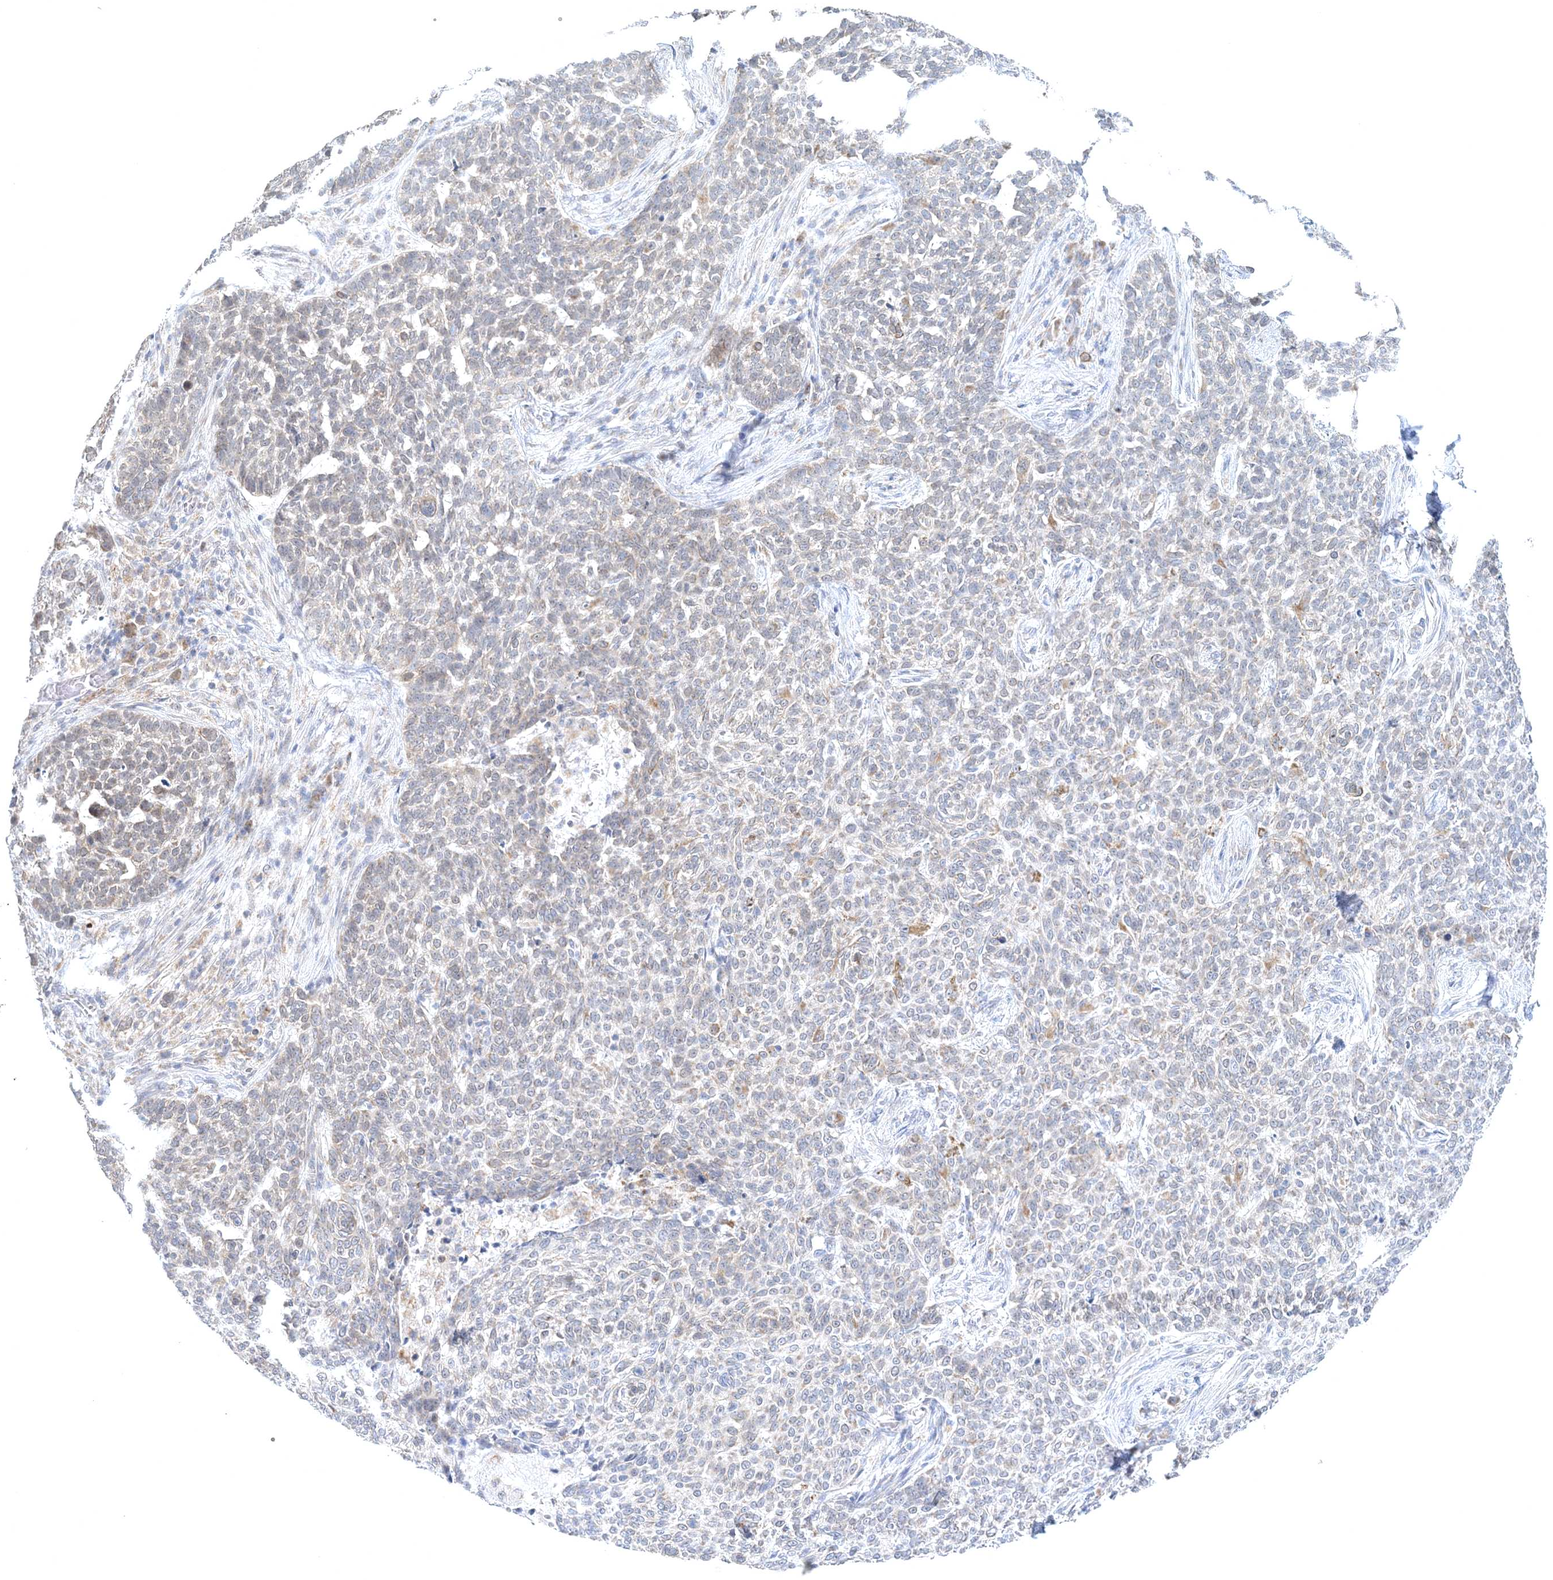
{"staining": {"intensity": "weak", "quantity": "<25%", "location": "cytoplasmic/membranous"}, "tissue": "skin cancer", "cell_type": "Tumor cells", "image_type": "cancer", "snomed": [{"axis": "morphology", "description": "Basal cell carcinoma"}, {"axis": "topography", "description": "Skin"}], "caption": "IHC of human skin cancer demonstrates no staining in tumor cells. (Stains: DAB immunohistochemistry (IHC) with hematoxylin counter stain, Microscopy: brightfield microscopy at high magnification).", "gene": "RNF150", "patient": {"sex": "male", "age": 85}}